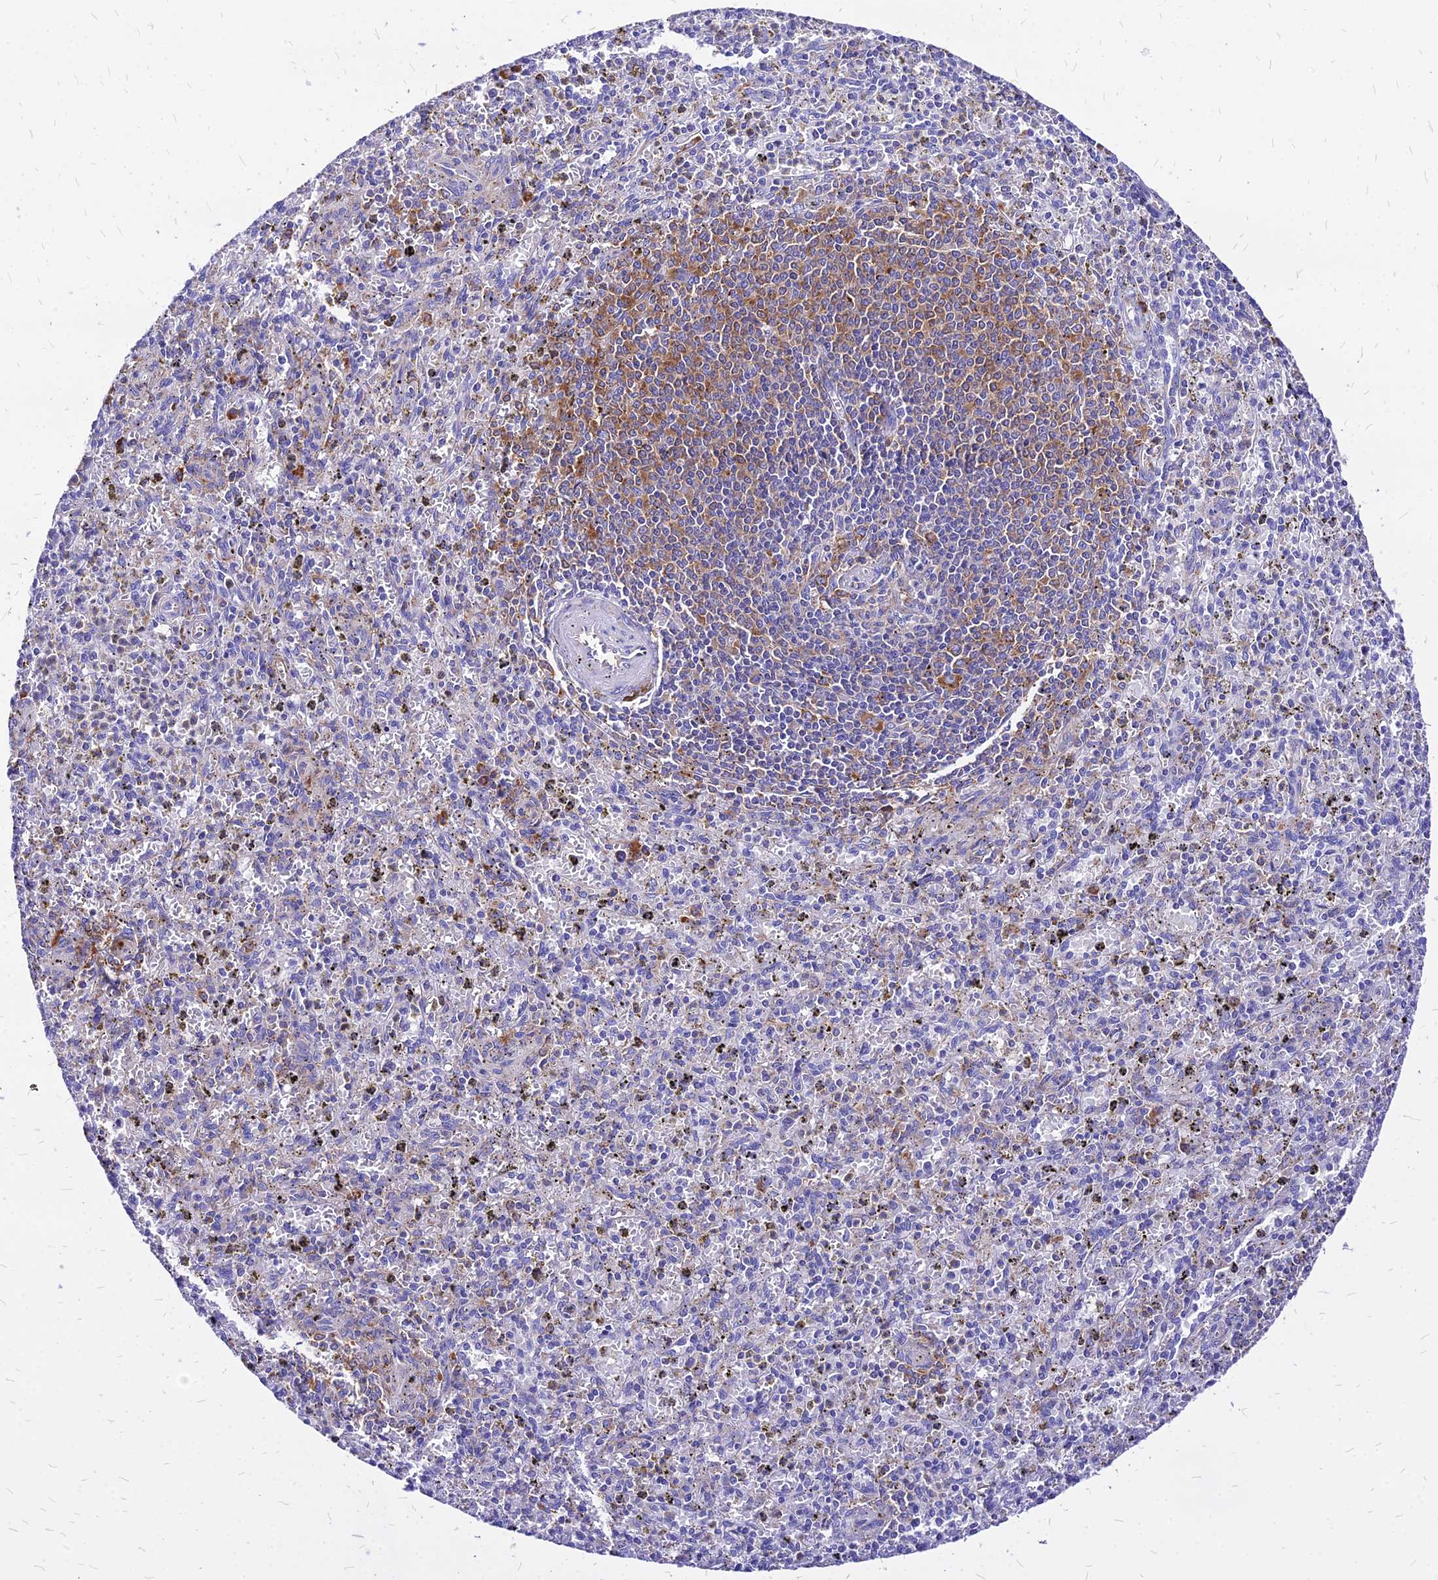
{"staining": {"intensity": "moderate", "quantity": "<25%", "location": "cytoplasmic/membranous"}, "tissue": "spleen", "cell_type": "Cells in red pulp", "image_type": "normal", "snomed": [{"axis": "morphology", "description": "Normal tissue, NOS"}, {"axis": "topography", "description": "Spleen"}], "caption": "Protein staining of benign spleen demonstrates moderate cytoplasmic/membranous expression in about <25% of cells in red pulp. The protein is stained brown, and the nuclei are stained in blue (DAB (3,3'-diaminobenzidine) IHC with brightfield microscopy, high magnification).", "gene": "RPL19", "patient": {"sex": "male", "age": 72}}